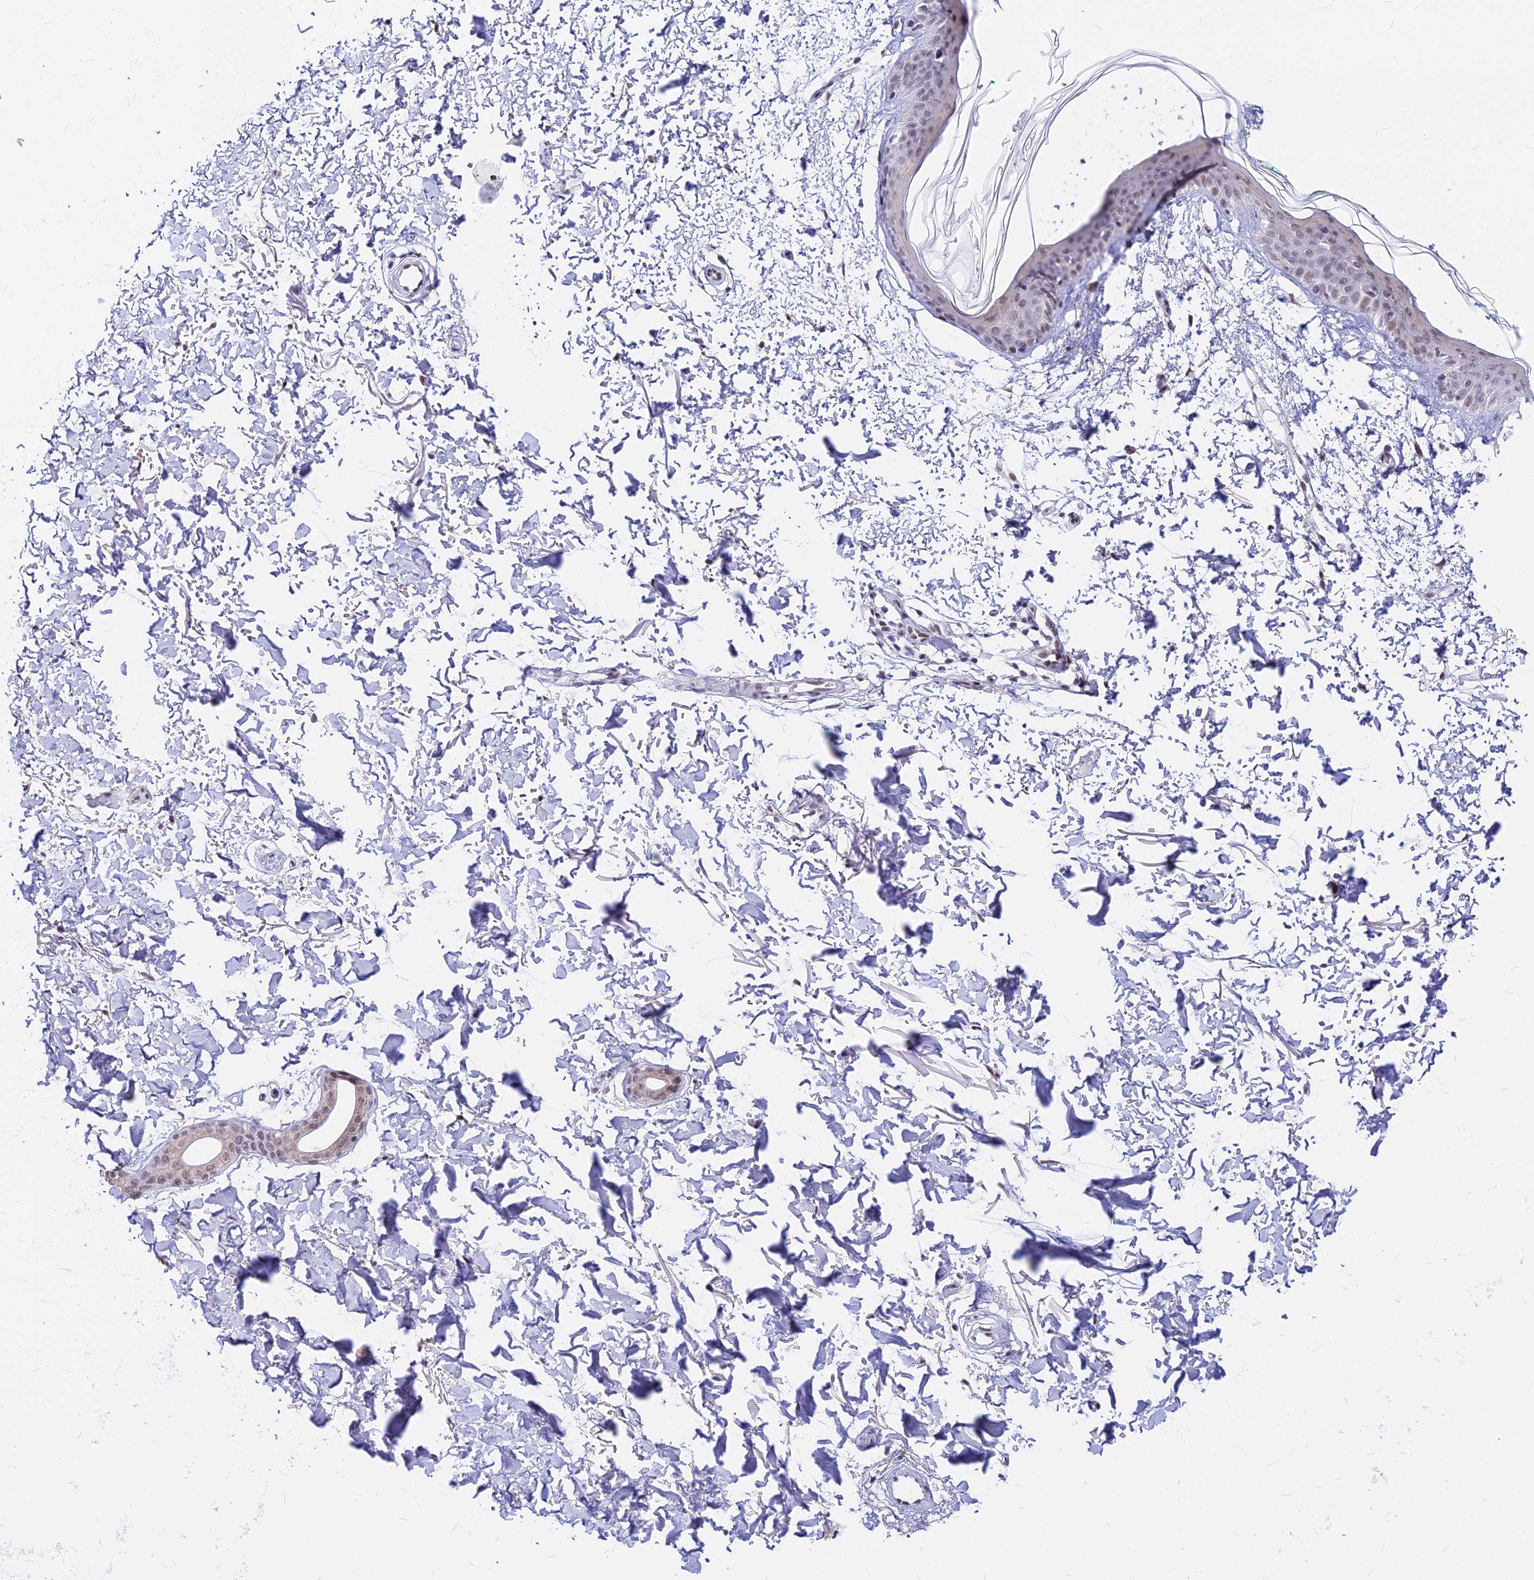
{"staining": {"intensity": "weak", "quantity": ">75%", "location": "nuclear"}, "tissue": "skin", "cell_type": "Fibroblasts", "image_type": "normal", "snomed": [{"axis": "morphology", "description": "Normal tissue, NOS"}, {"axis": "topography", "description": "Skin"}], "caption": "Protein positivity by IHC reveals weak nuclear positivity in about >75% of fibroblasts in normal skin. (DAB (3,3'-diaminobenzidine) IHC with brightfield microscopy, high magnification).", "gene": "KCTD13", "patient": {"sex": "male", "age": 66}}